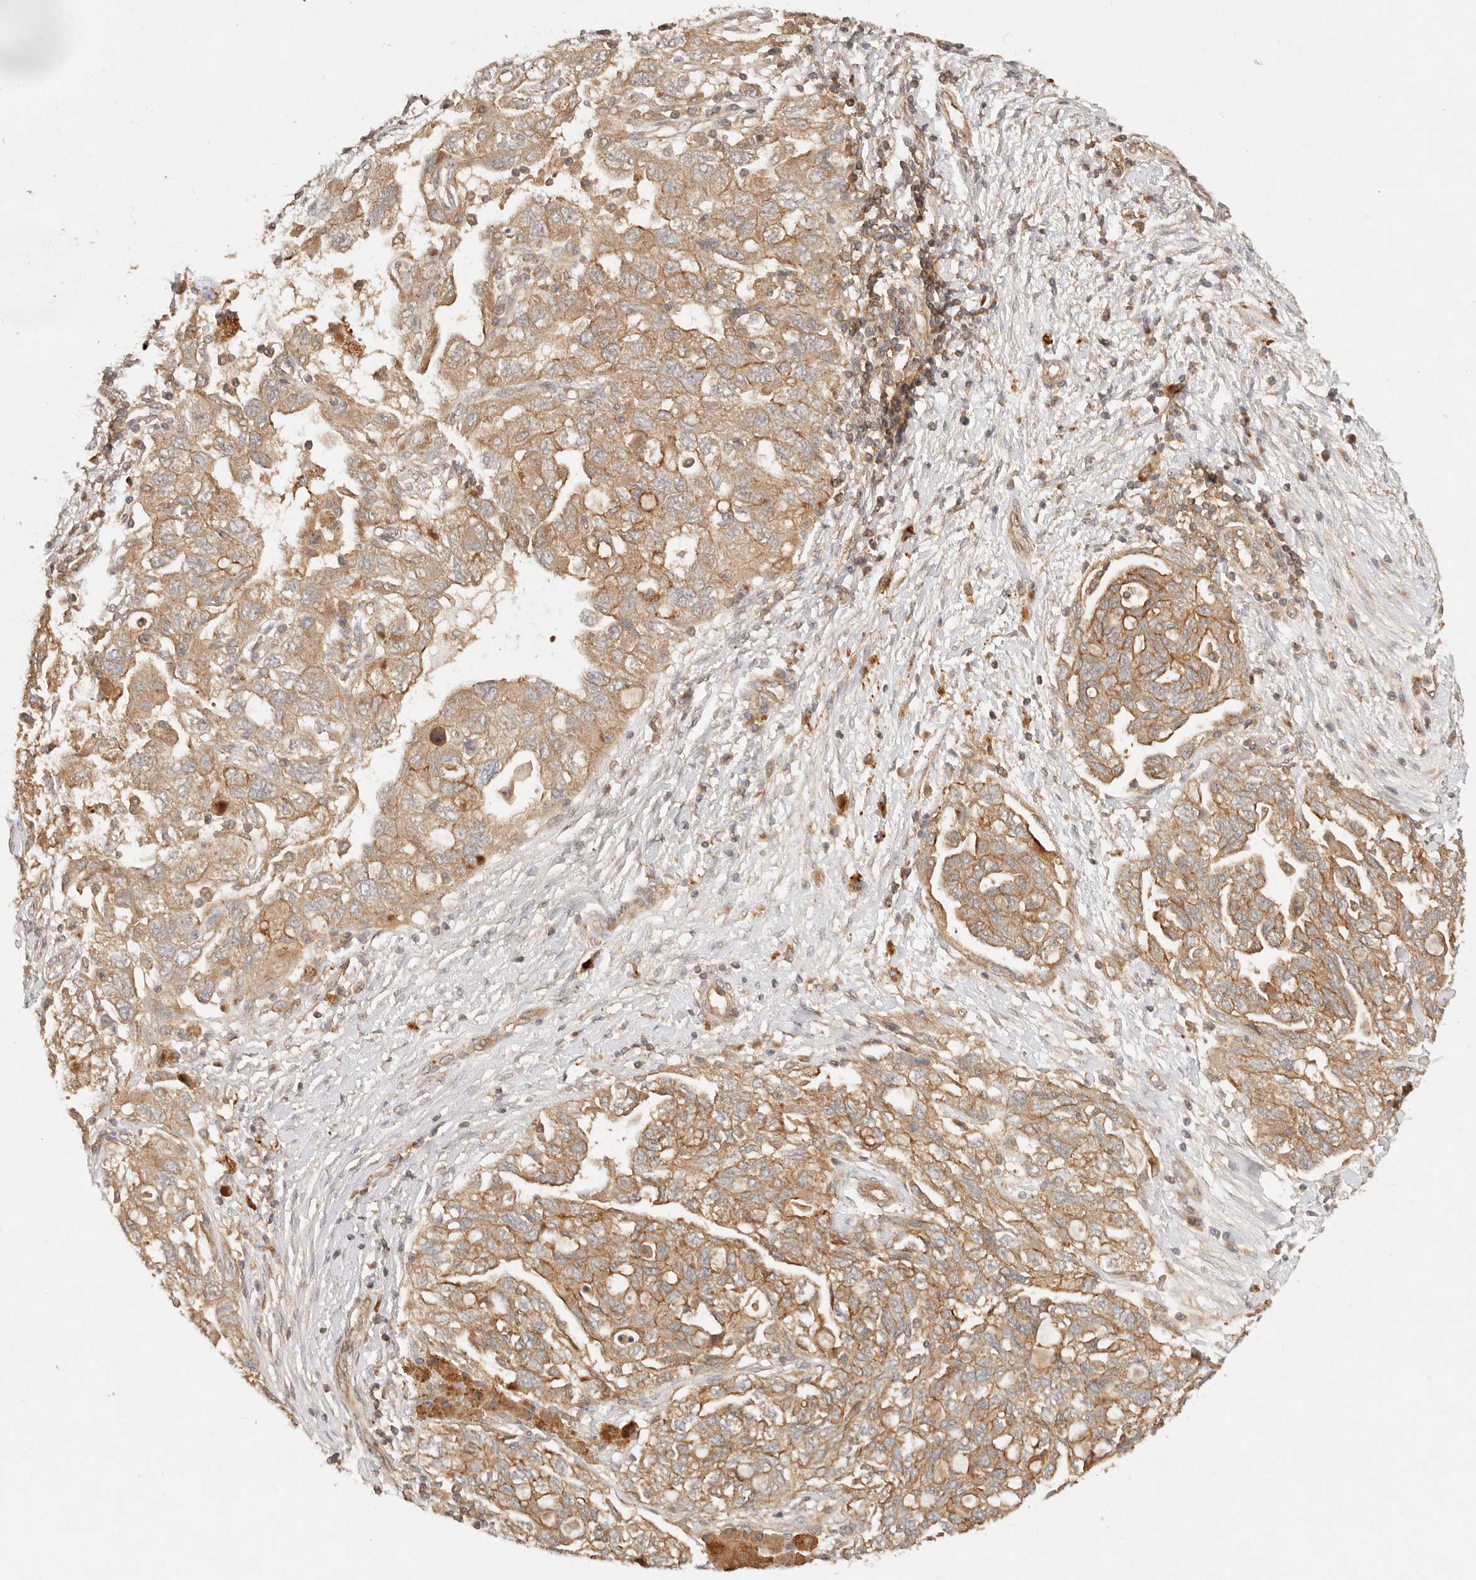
{"staining": {"intensity": "moderate", "quantity": ">75%", "location": "cytoplasmic/membranous"}, "tissue": "ovarian cancer", "cell_type": "Tumor cells", "image_type": "cancer", "snomed": [{"axis": "morphology", "description": "Carcinoma, NOS"}, {"axis": "morphology", "description": "Cystadenocarcinoma, serous, NOS"}, {"axis": "topography", "description": "Ovary"}], "caption": "Protein staining shows moderate cytoplasmic/membranous expression in approximately >75% of tumor cells in ovarian serous cystadenocarcinoma. The staining is performed using DAB (3,3'-diaminobenzidine) brown chromogen to label protein expression. The nuclei are counter-stained blue using hematoxylin.", "gene": "HECTD3", "patient": {"sex": "female", "age": 69}}